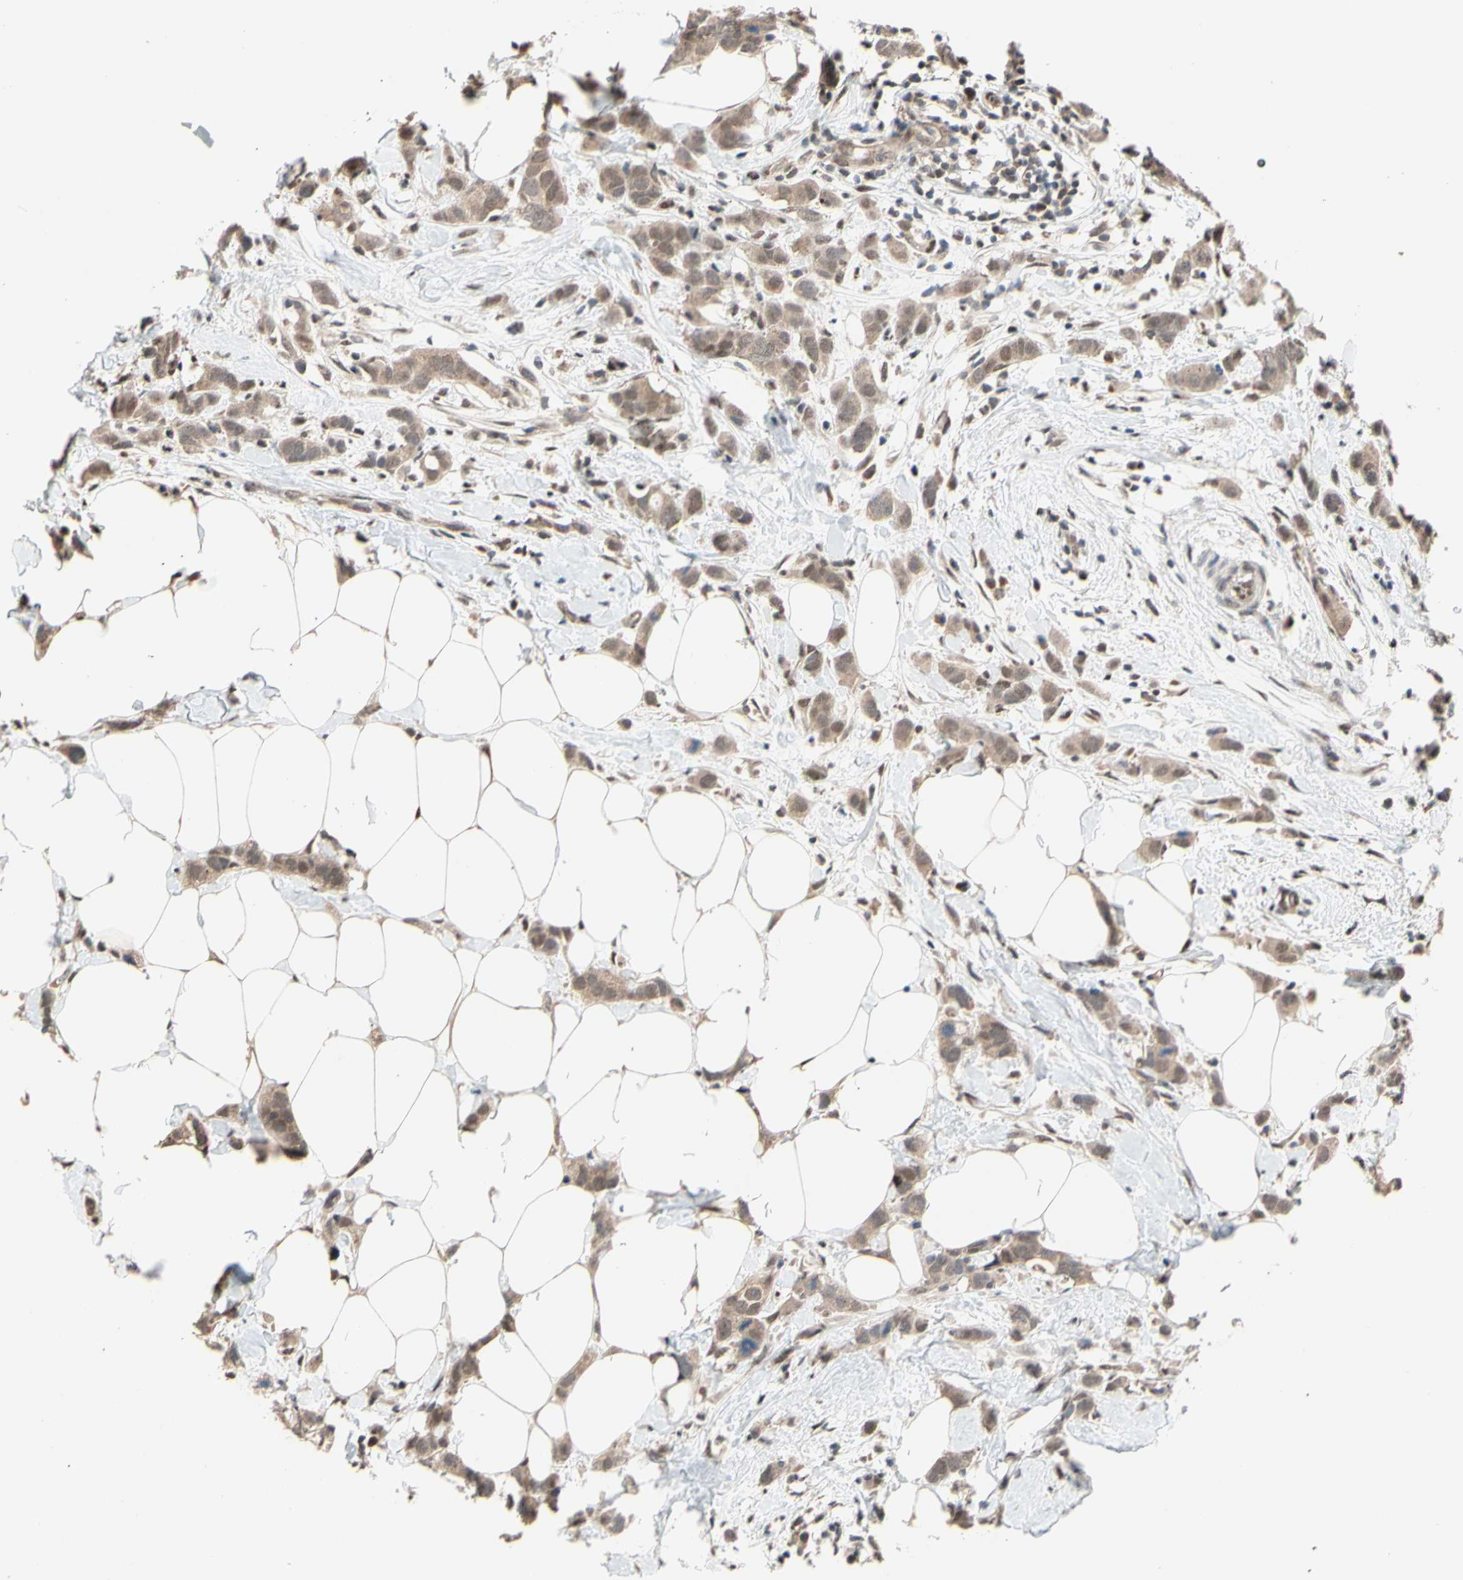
{"staining": {"intensity": "weak", "quantity": ">75%", "location": "cytoplasmic/membranous"}, "tissue": "breast cancer", "cell_type": "Tumor cells", "image_type": "cancer", "snomed": [{"axis": "morphology", "description": "Normal tissue, NOS"}, {"axis": "morphology", "description": "Duct carcinoma"}, {"axis": "topography", "description": "Breast"}], "caption": "Immunohistochemistry (IHC) (DAB) staining of human breast cancer (intraductal carcinoma) demonstrates weak cytoplasmic/membranous protein positivity in about >75% of tumor cells.", "gene": "NGEF", "patient": {"sex": "female", "age": 50}}